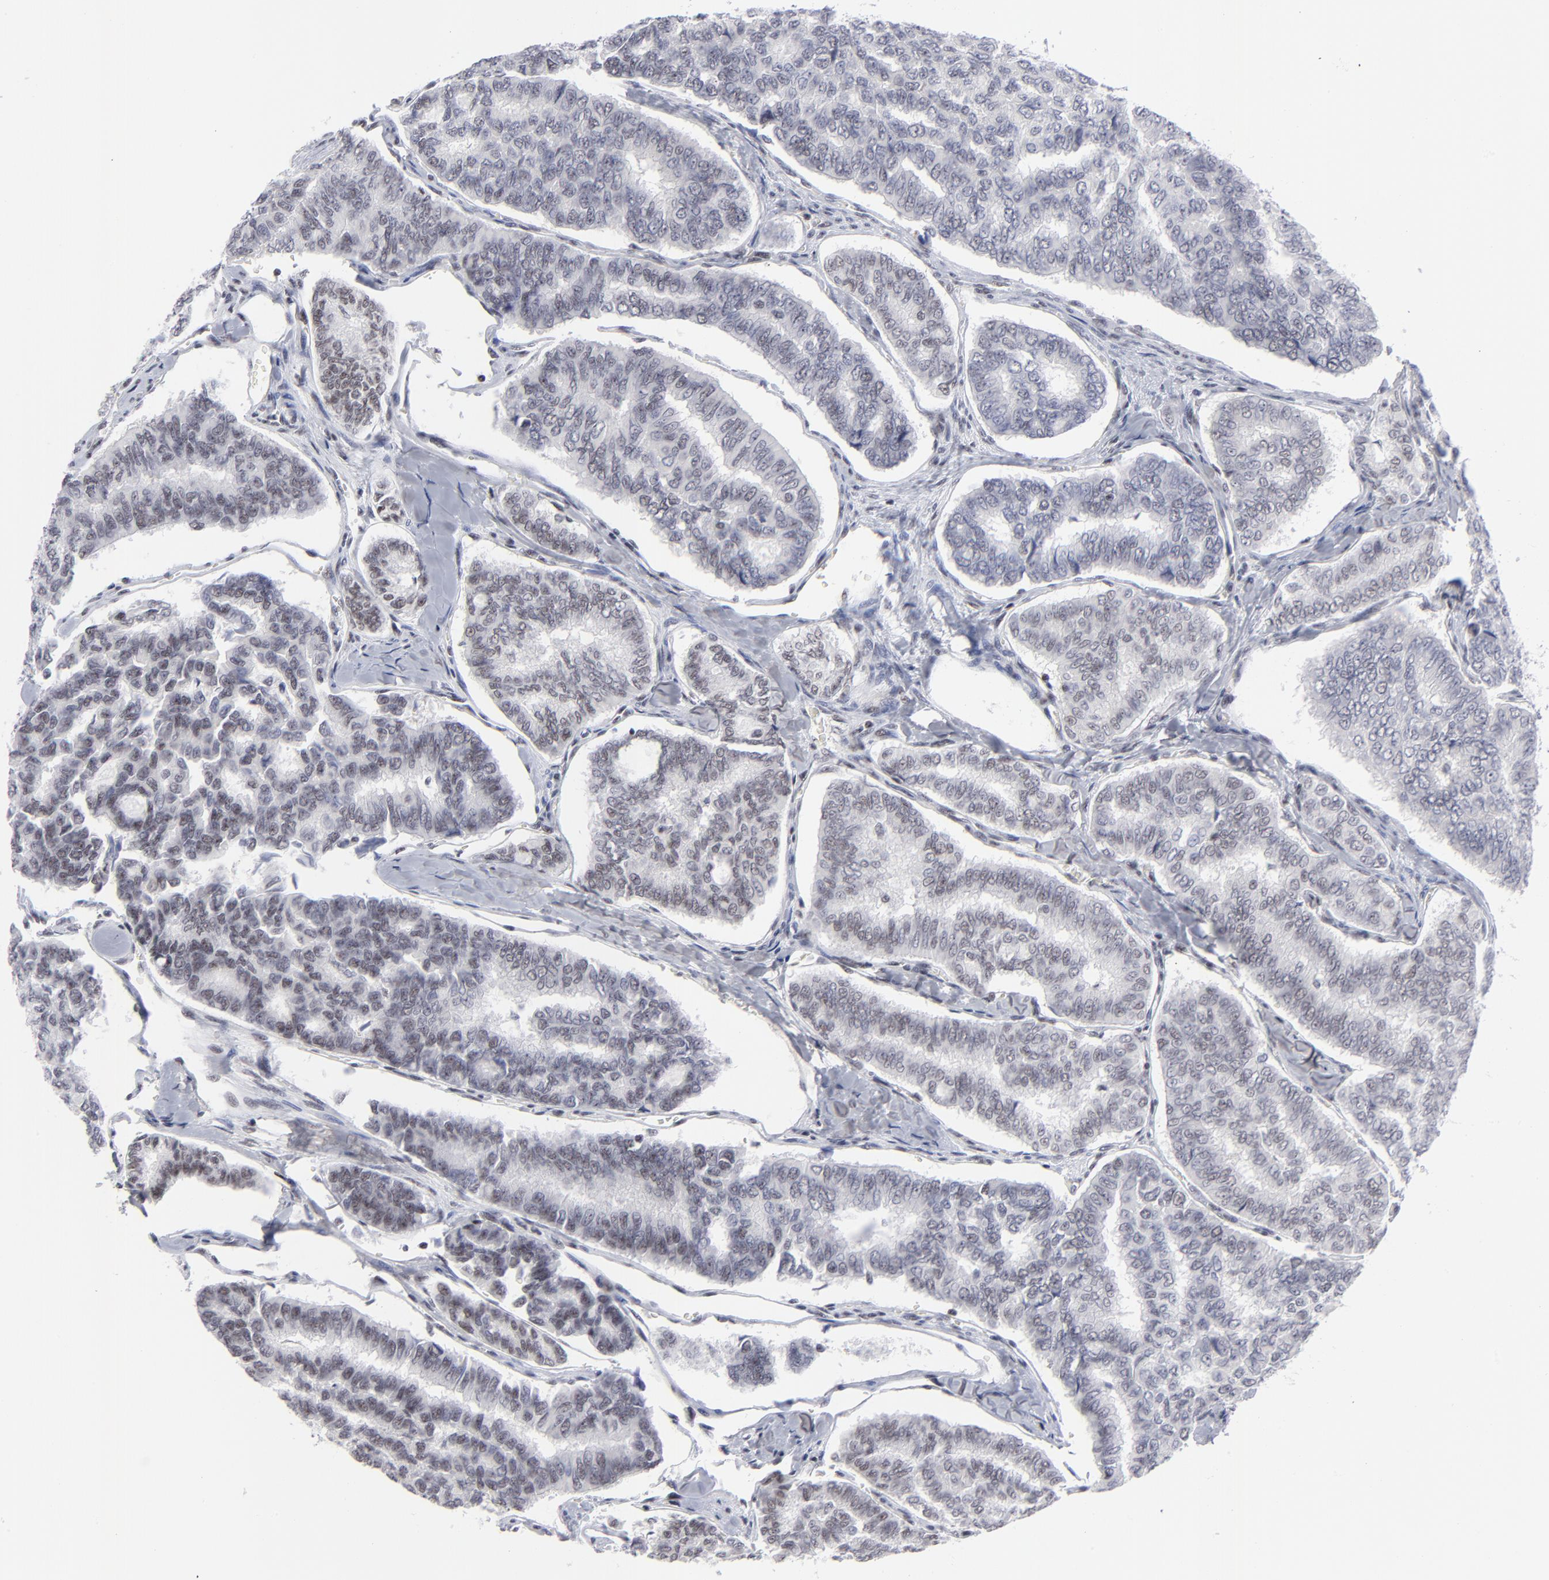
{"staining": {"intensity": "weak", "quantity": "<25%", "location": "nuclear"}, "tissue": "thyroid cancer", "cell_type": "Tumor cells", "image_type": "cancer", "snomed": [{"axis": "morphology", "description": "Papillary adenocarcinoma, NOS"}, {"axis": "topography", "description": "Thyroid gland"}], "caption": "Human thyroid papillary adenocarcinoma stained for a protein using IHC demonstrates no expression in tumor cells.", "gene": "SP2", "patient": {"sex": "female", "age": 35}}